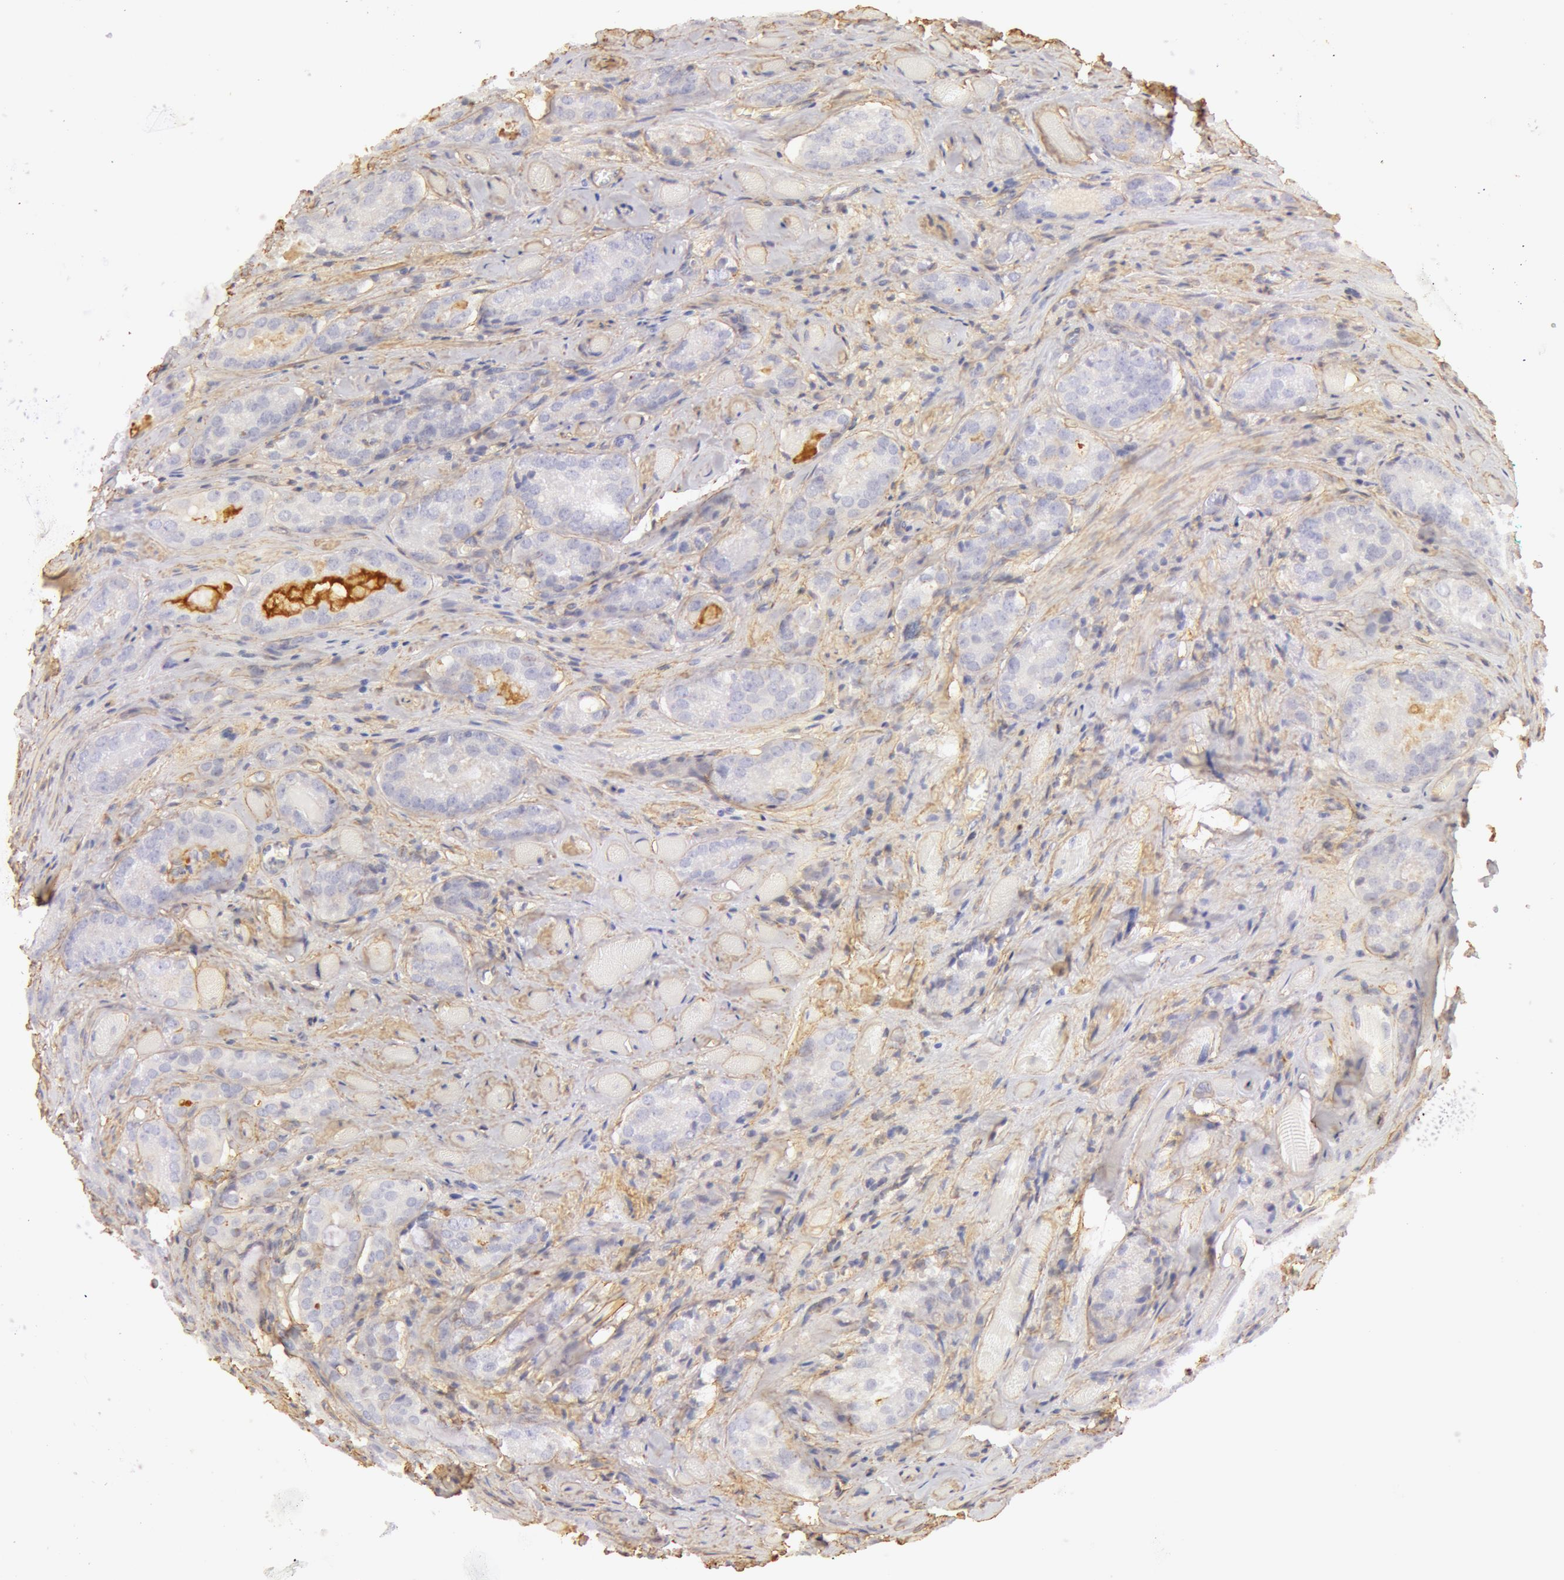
{"staining": {"intensity": "negative", "quantity": "none", "location": "none"}, "tissue": "prostate cancer", "cell_type": "Tumor cells", "image_type": "cancer", "snomed": [{"axis": "morphology", "description": "Adenocarcinoma, Medium grade"}, {"axis": "topography", "description": "Prostate"}], "caption": "Immunohistochemistry photomicrograph of human medium-grade adenocarcinoma (prostate) stained for a protein (brown), which exhibits no staining in tumor cells. (Brightfield microscopy of DAB immunohistochemistry at high magnification).", "gene": "COL4A1", "patient": {"sex": "male", "age": 60}}